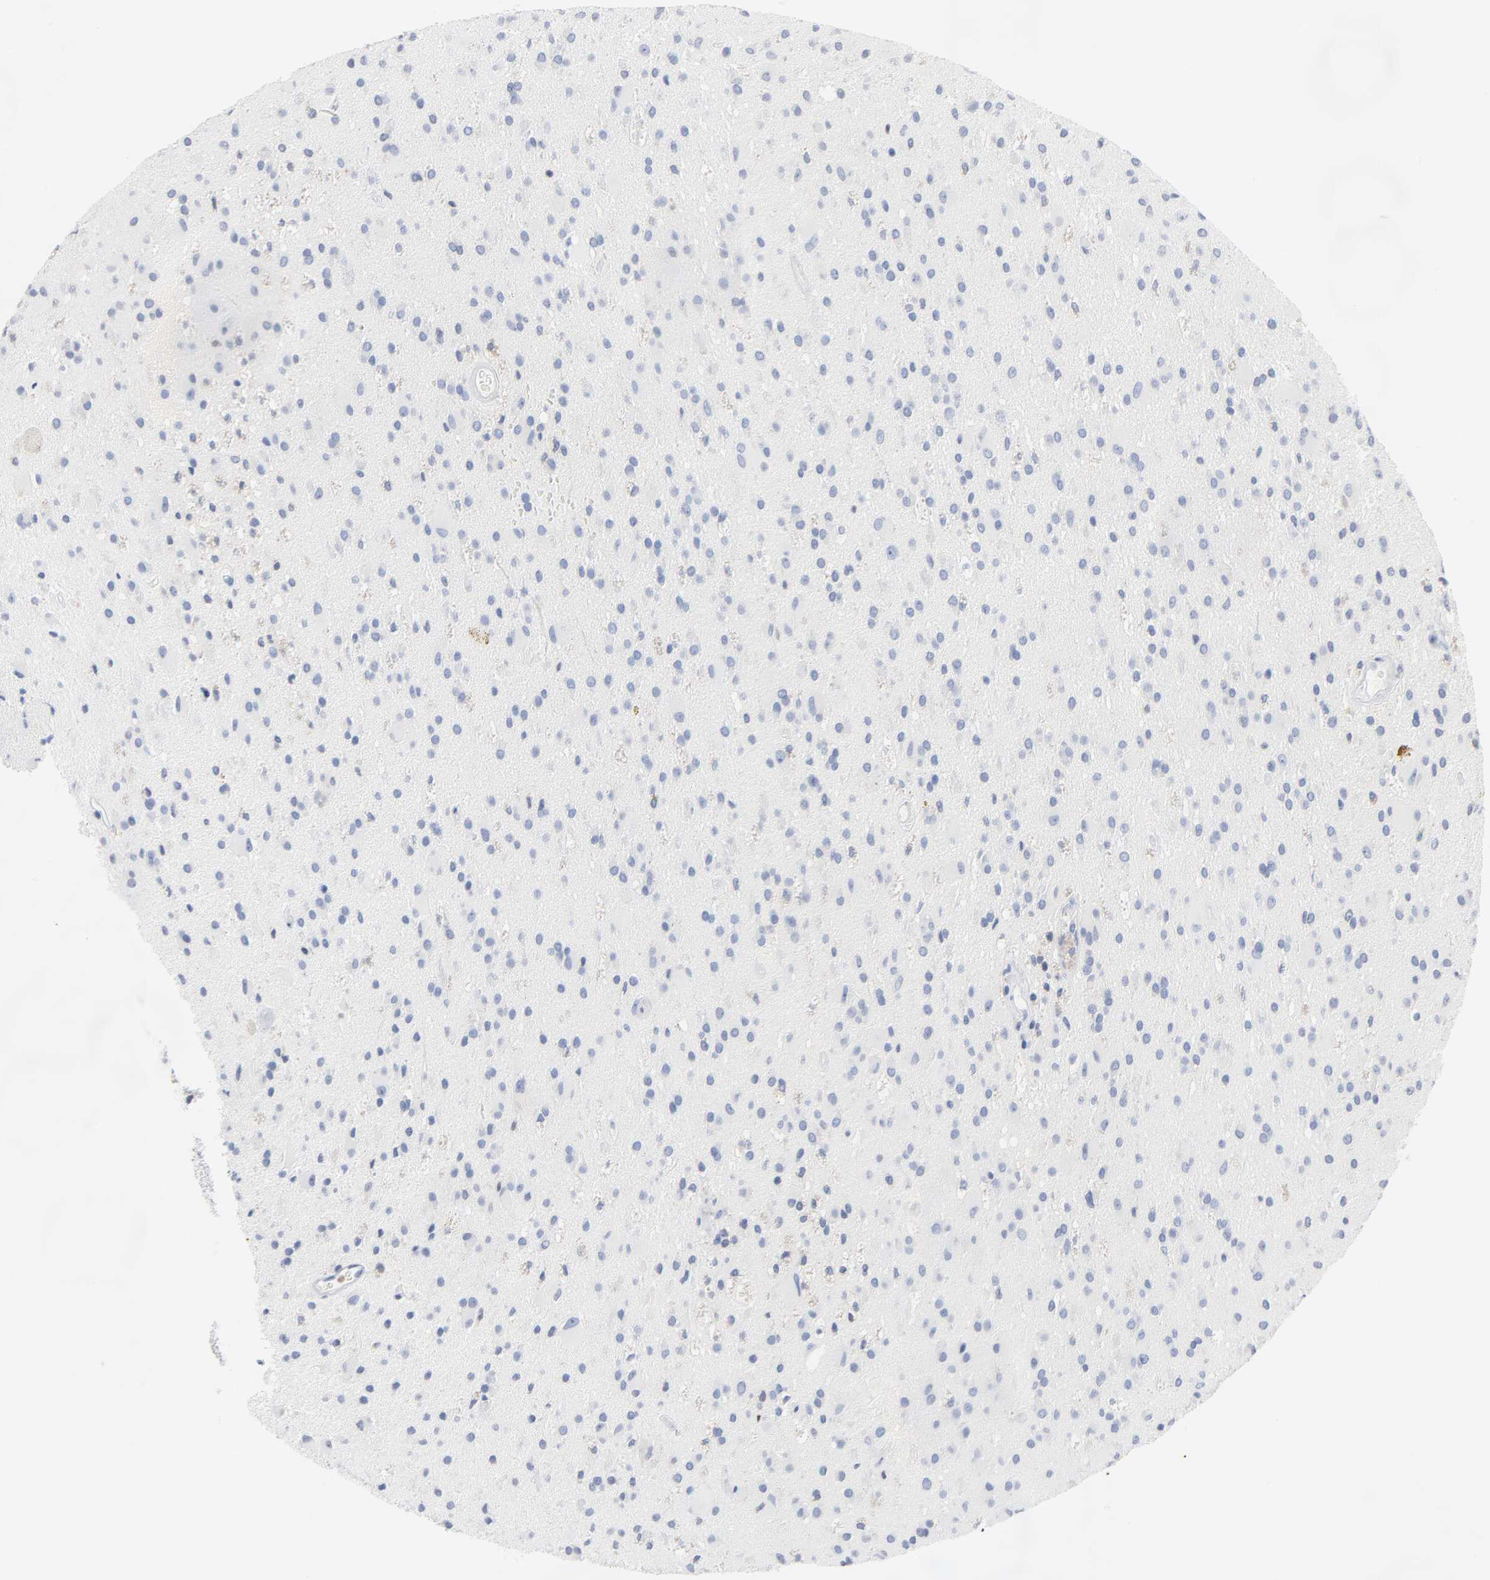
{"staining": {"intensity": "negative", "quantity": "none", "location": "none"}, "tissue": "glioma", "cell_type": "Tumor cells", "image_type": "cancer", "snomed": [{"axis": "morphology", "description": "Glioma, malignant, Low grade"}, {"axis": "topography", "description": "Brain"}], "caption": "Glioma was stained to show a protein in brown. There is no significant positivity in tumor cells.", "gene": "PTK2B", "patient": {"sex": "male", "age": 58}}